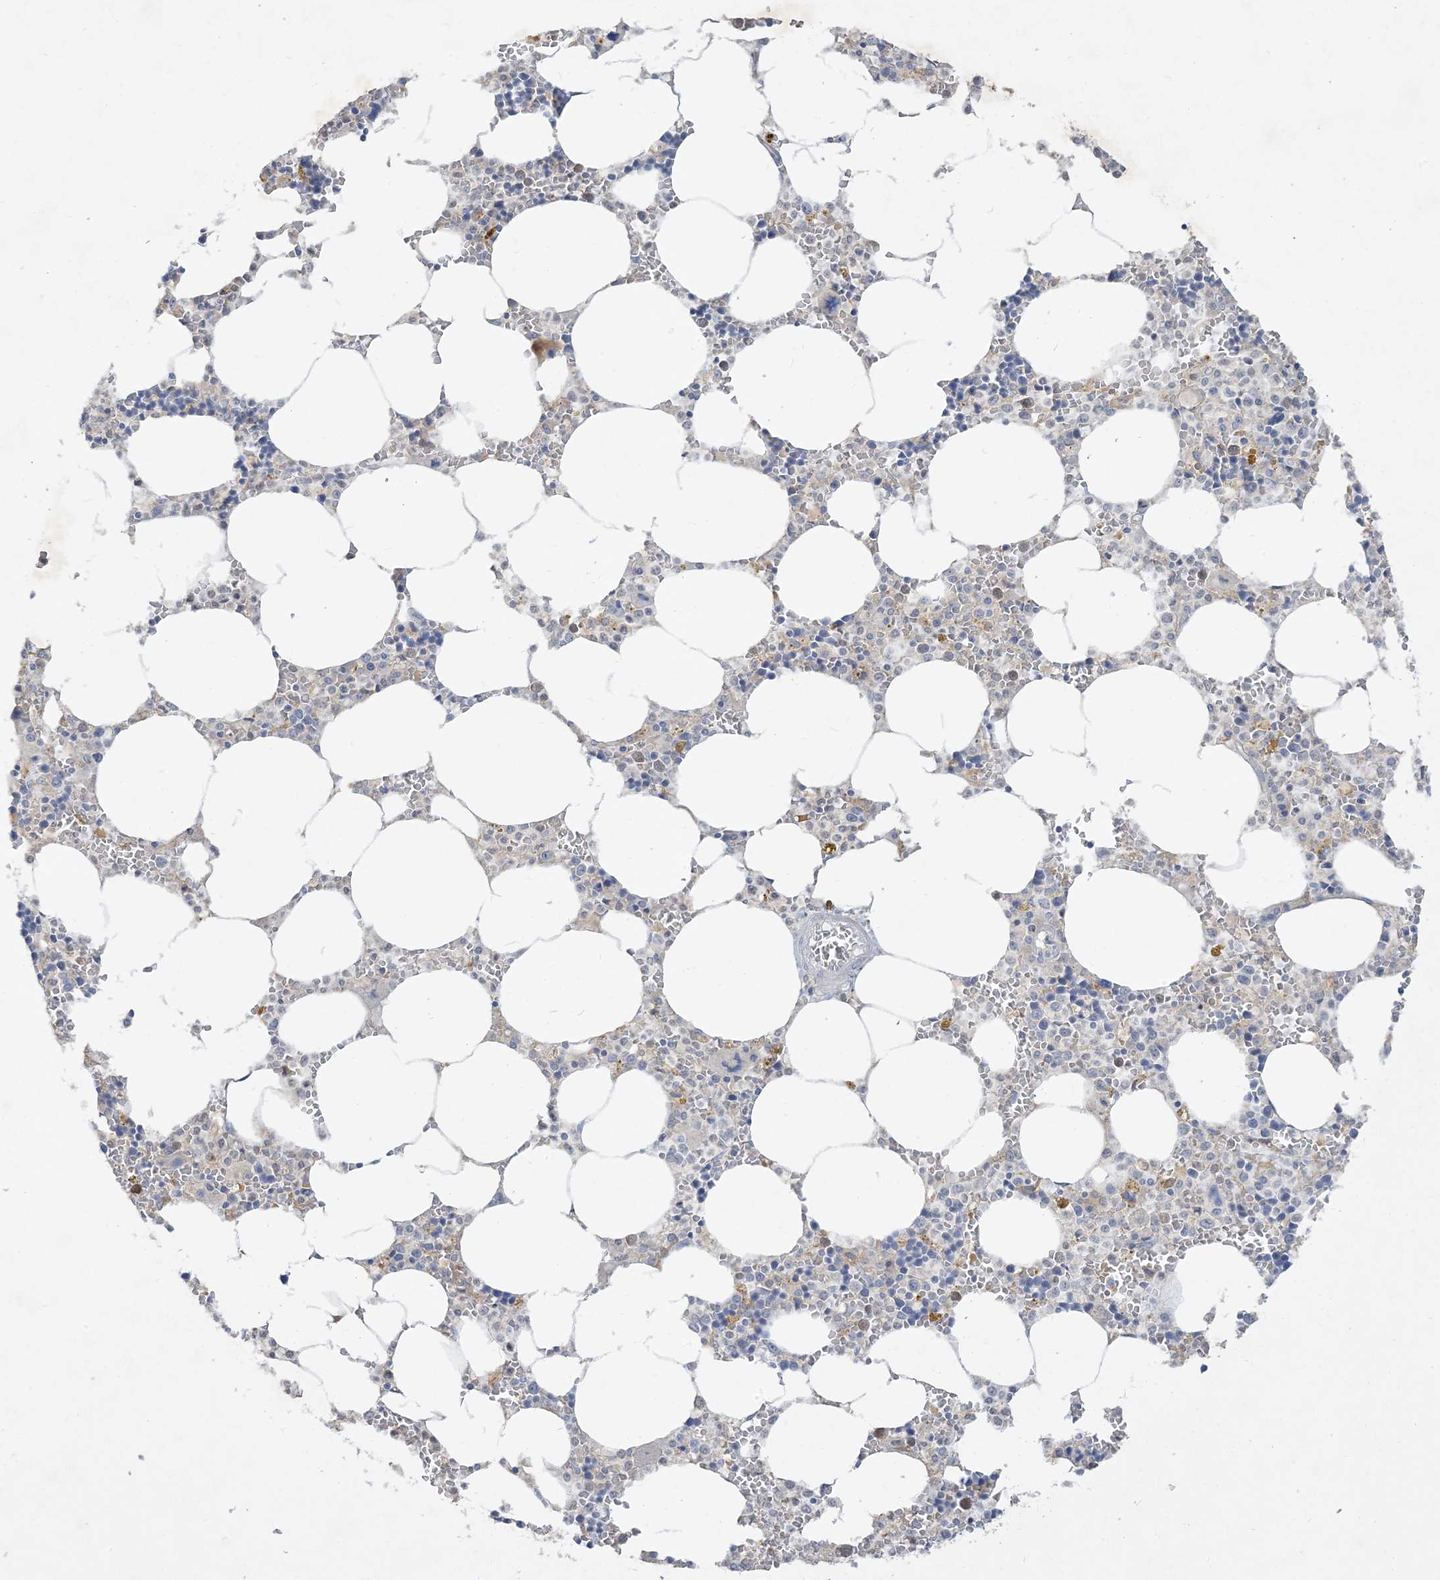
{"staining": {"intensity": "negative", "quantity": "none", "location": "none"}, "tissue": "bone marrow", "cell_type": "Hematopoietic cells", "image_type": "normal", "snomed": [{"axis": "morphology", "description": "Normal tissue, NOS"}, {"axis": "topography", "description": "Bone marrow"}], "caption": "A micrograph of bone marrow stained for a protein exhibits no brown staining in hematopoietic cells. (Brightfield microscopy of DAB (3,3'-diaminobenzidine) immunohistochemistry at high magnification).", "gene": "LOXL3", "patient": {"sex": "male", "age": 70}}